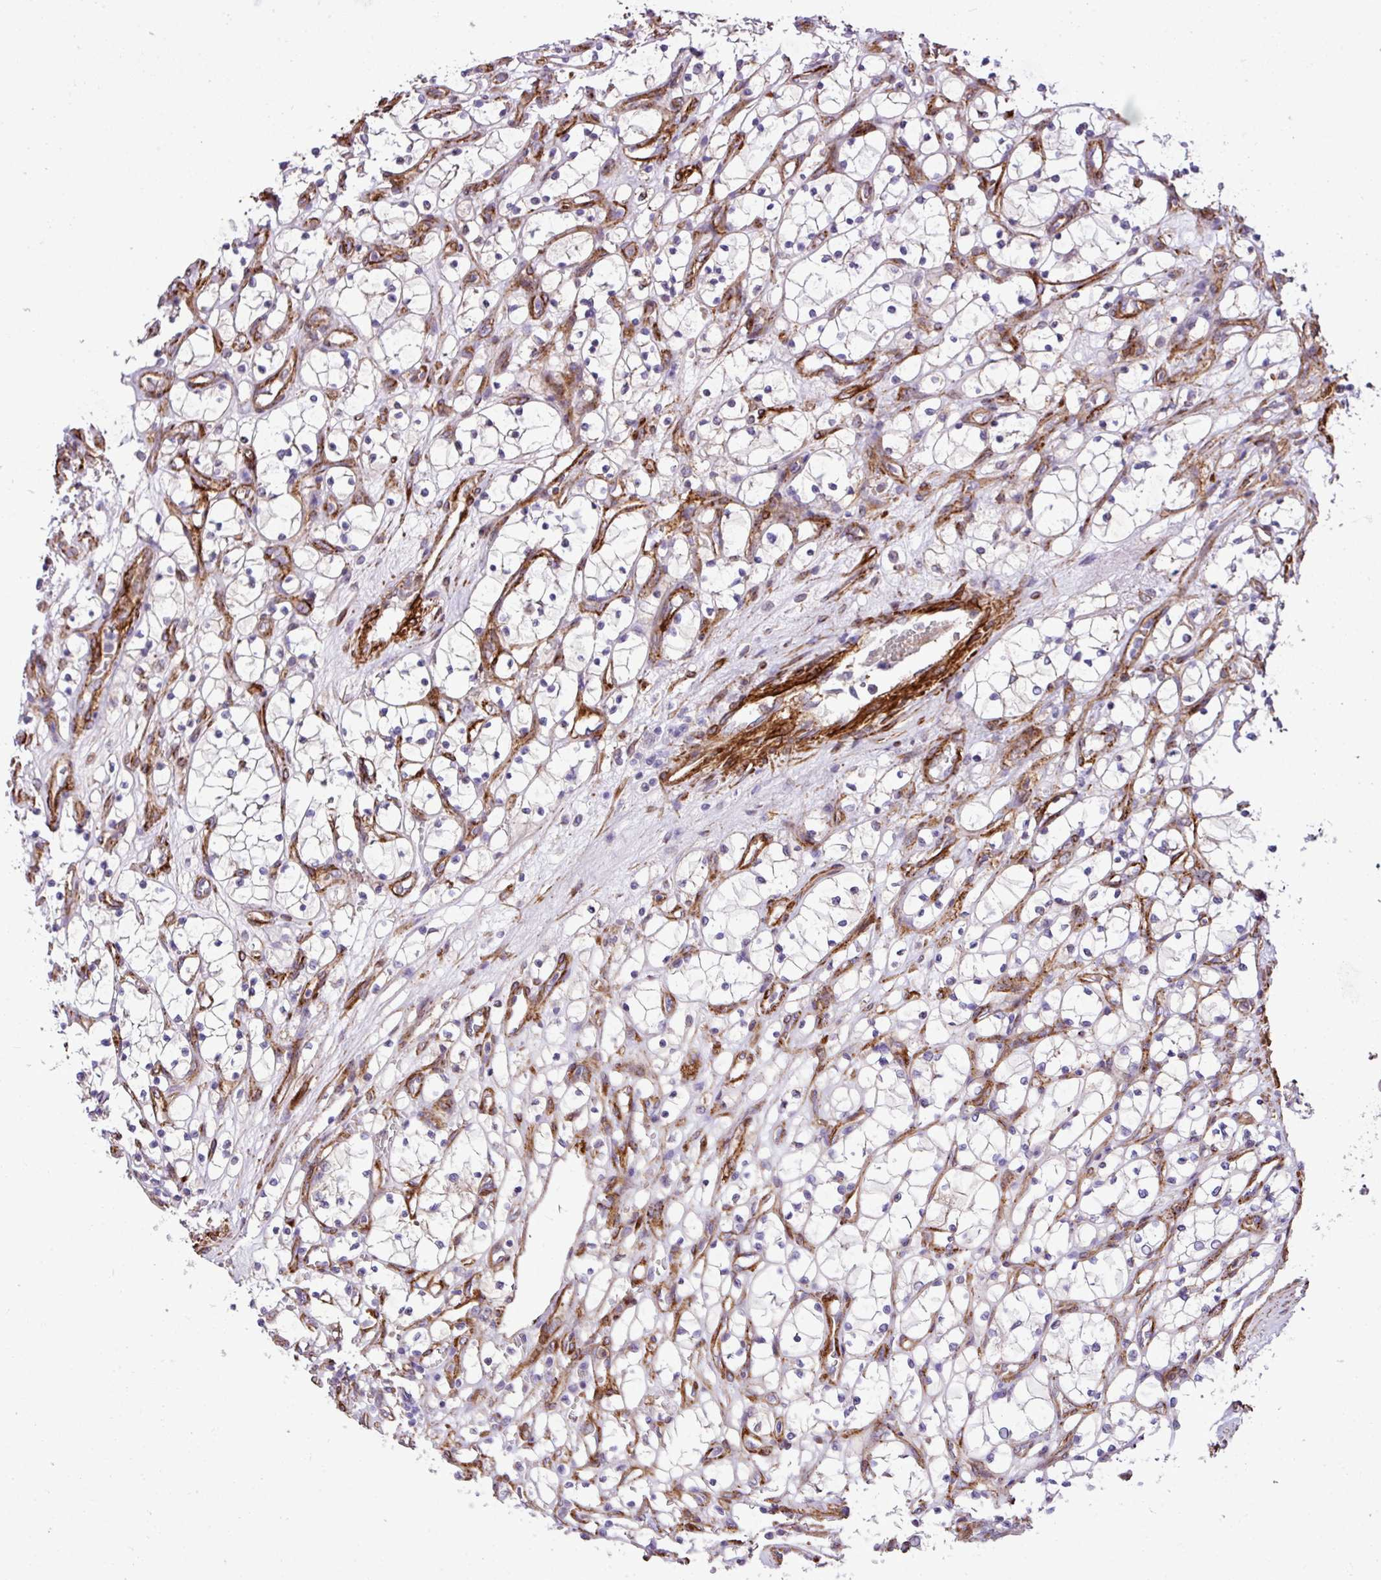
{"staining": {"intensity": "negative", "quantity": "none", "location": "none"}, "tissue": "renal cancer", "cell_type": "Tumor cells", "image_type": "cancer", "snomed": [{"axis": "morphology", "description": "Adenocarcinoma, NOS"}, {"axis": "topography", "description": "Kidney"}], "caption": "The micrograph shows no staining of tumor cells in adenocarcinoma (renal). Brightfield microscopy of immunohistochemistry stained with DAB (brown) and hematoxylin (blue), captured at high magnification.", "gene": "FAM47E", "patient": {"sex": "female", "age": 69}}